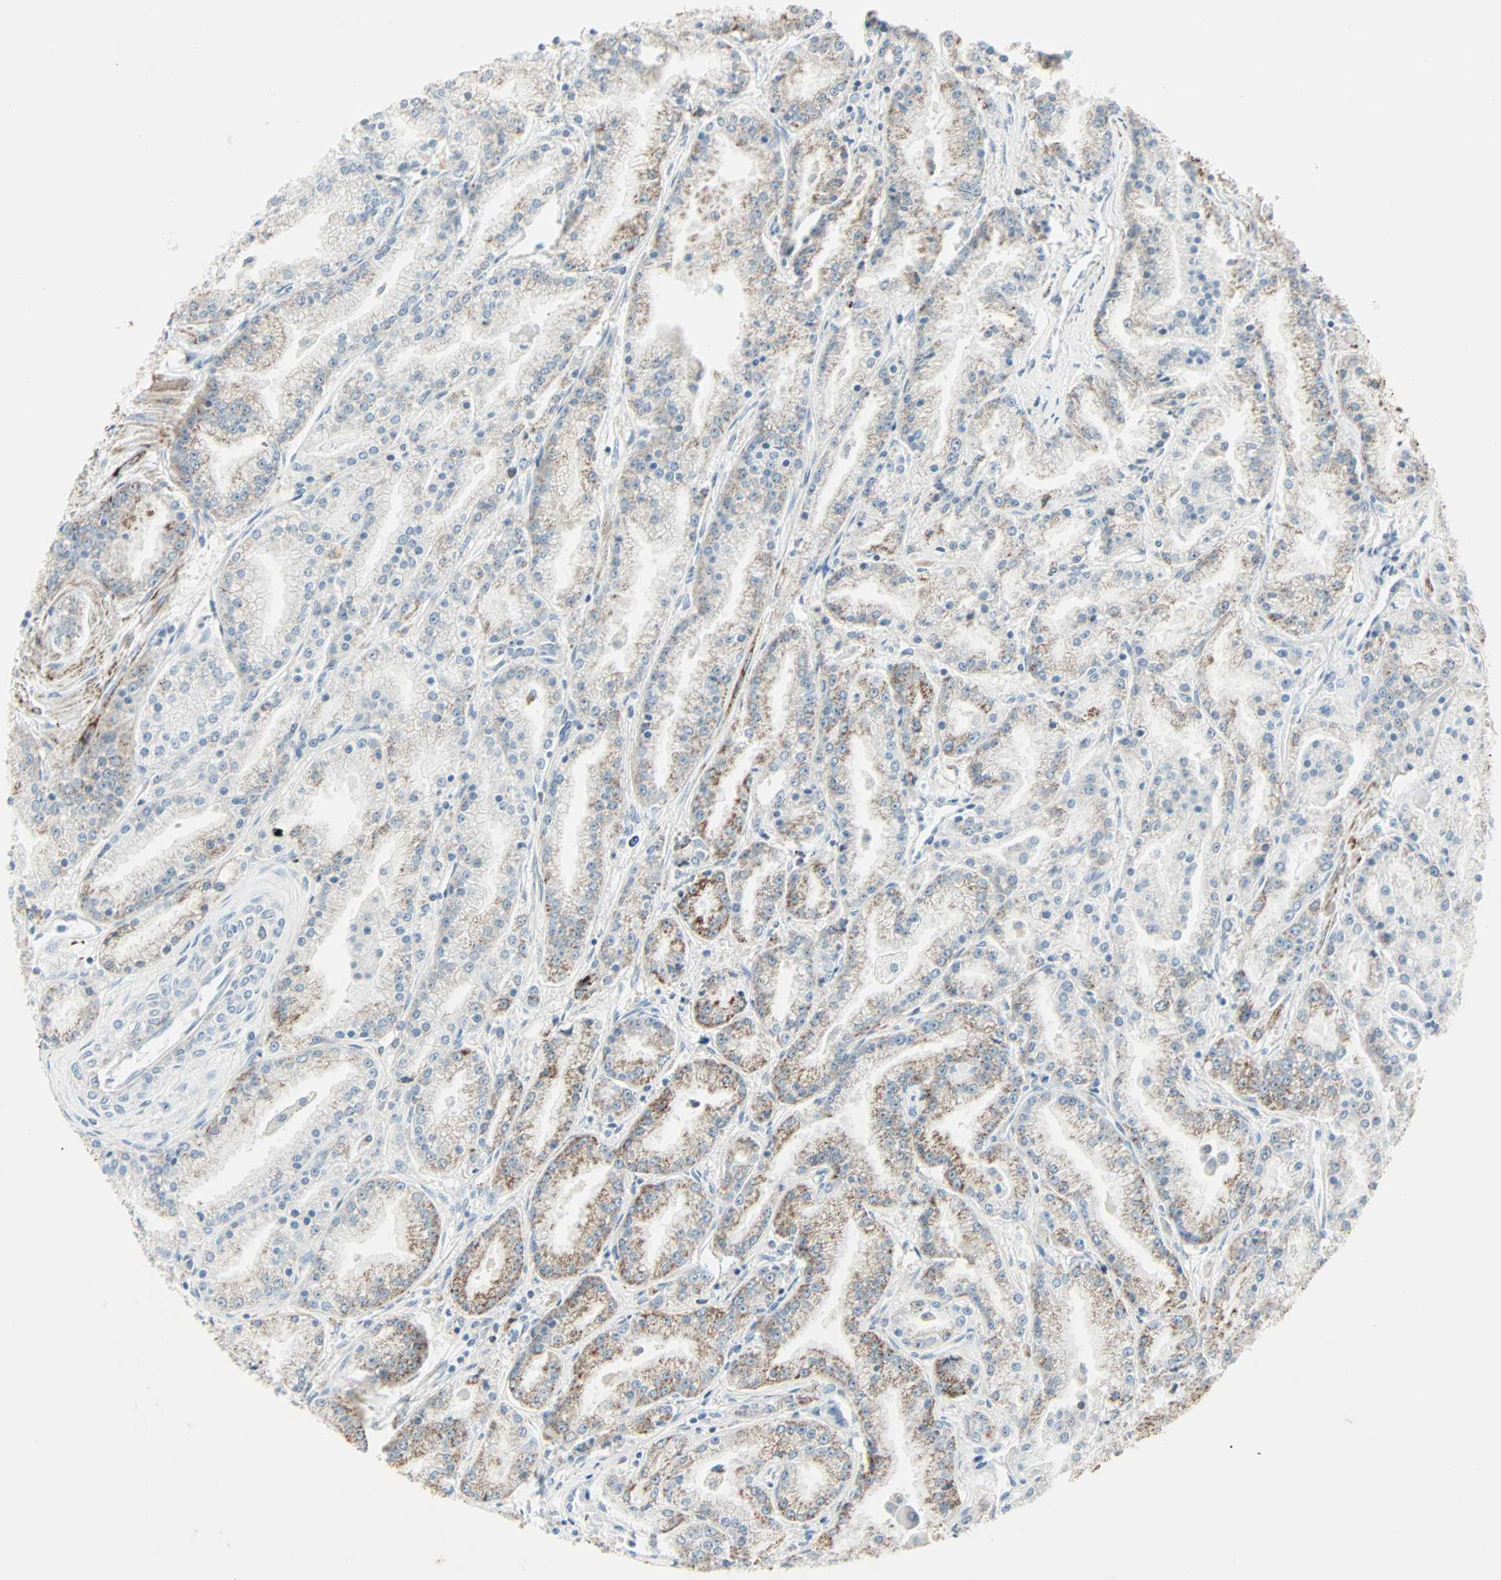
{"staining": {"intensity": "moderate", "quantity": "<25%", "location": "cytoplasmic/membranous"}, "tissue": "prostate cancer", "cell_type": "Tumor cells", "image_type": "cancer", "snomed": [{"axis": "morphology", "description": "Adenocarcinoma, High grade"}, {"axis": "topography", "description": "Prostate"}], "caption": "Prostate cancer (adenocarcinoma (high-grade)) stained with DAB (3,3'-diaminobenzidine) IHC reveals low levels of moderate cytoplasmic/membranous staining in about <25% of tumor cells.", "gene": "IDH2", "patient": {"sex": "male", "age": 61}}